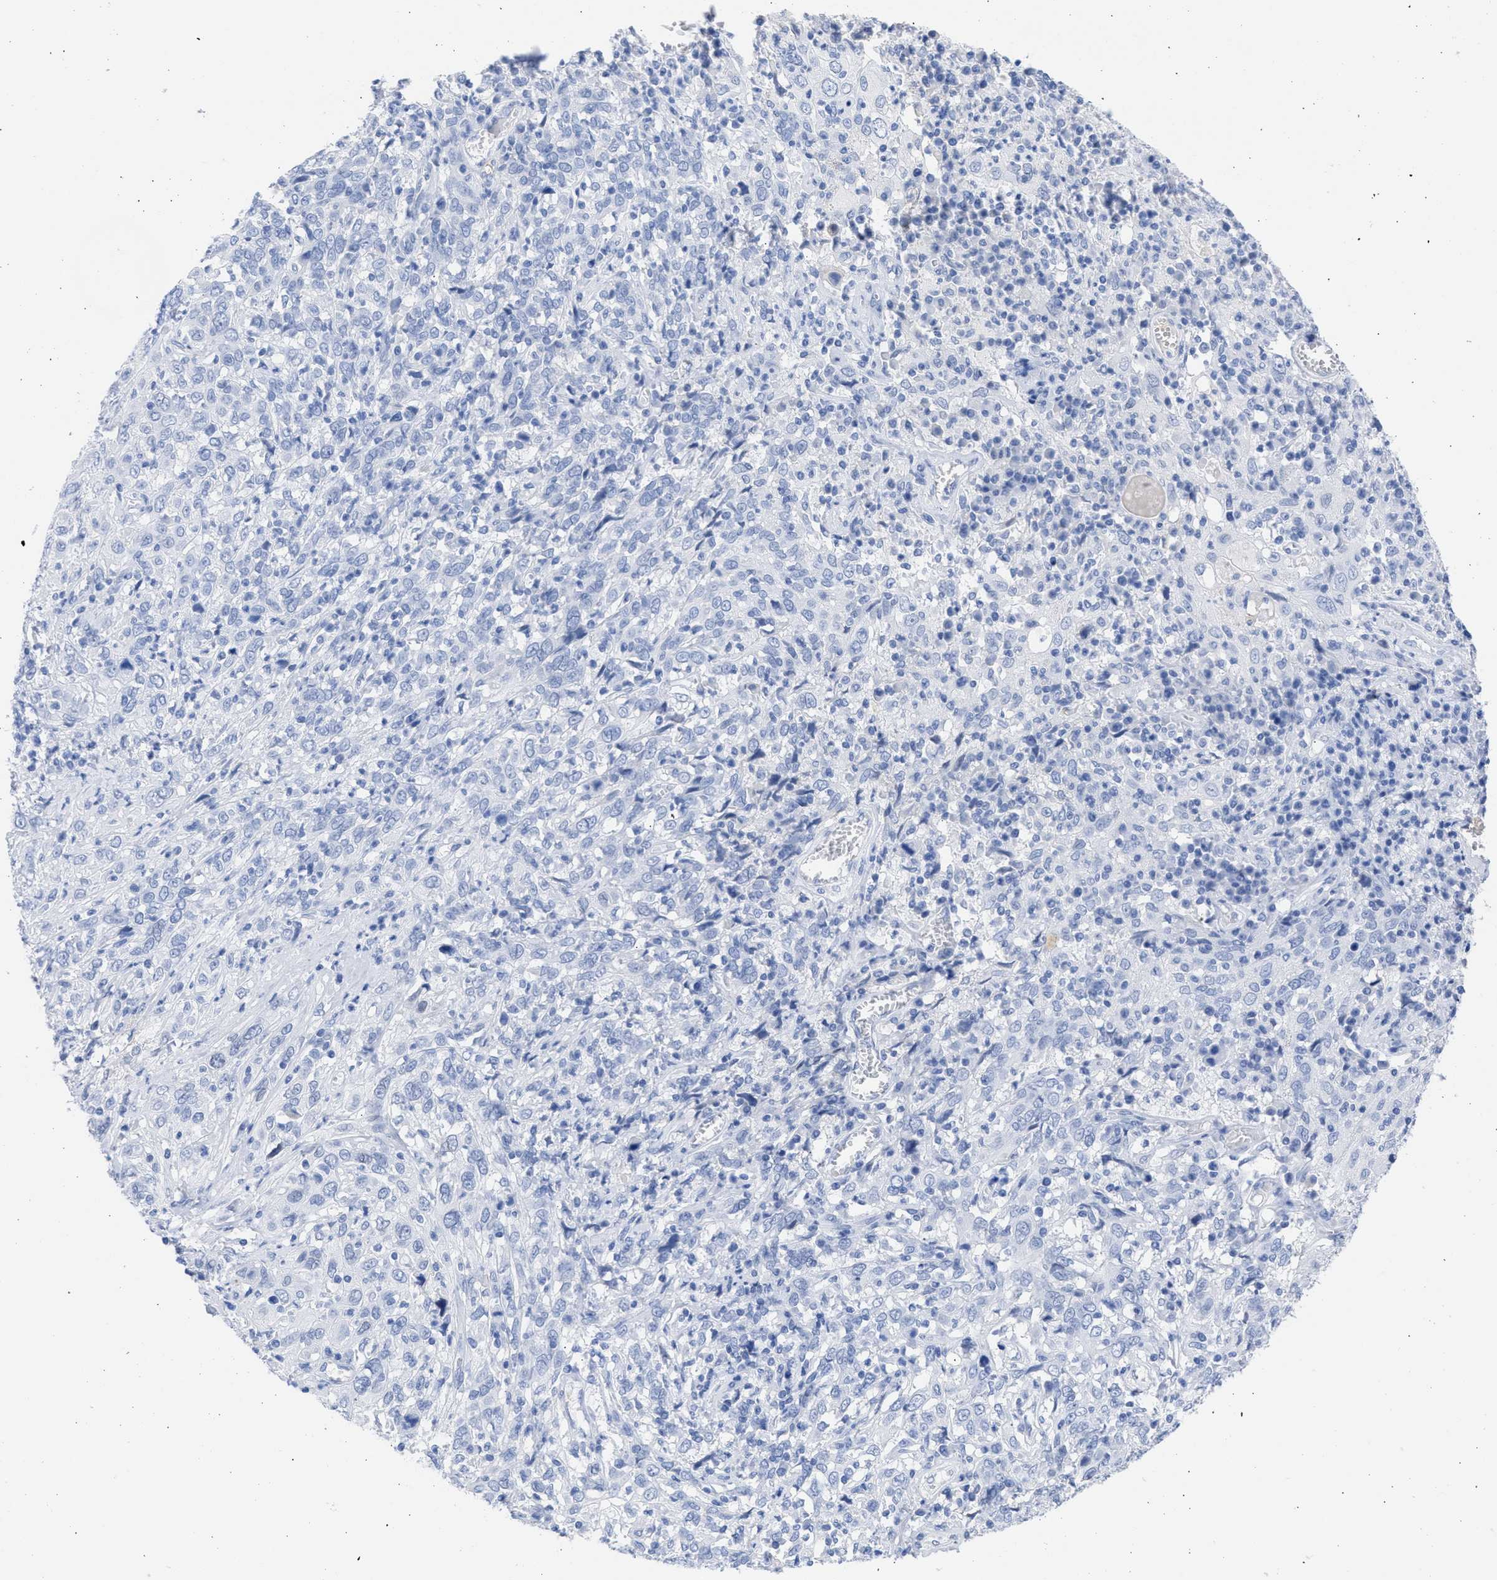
{"staining": {"intensity": "negative", "quantity": "none", "location": "none"}, "tissue": "cervical cancer", "cell_type": "Tumor cells", "image_type": "cancer", "snomed": [{"axis": "morphology", "description": "Squamous cell carcinoma, NOS"}, {"axis": "topography", "description": "Cervix"}], "caption": "Cervical squamous cell carcinoma stained for a protein using immunohistochemistry shows no expression tumor cells.", "gene": "RSPH1", "patient": {"sex": "female", "age": 46}}